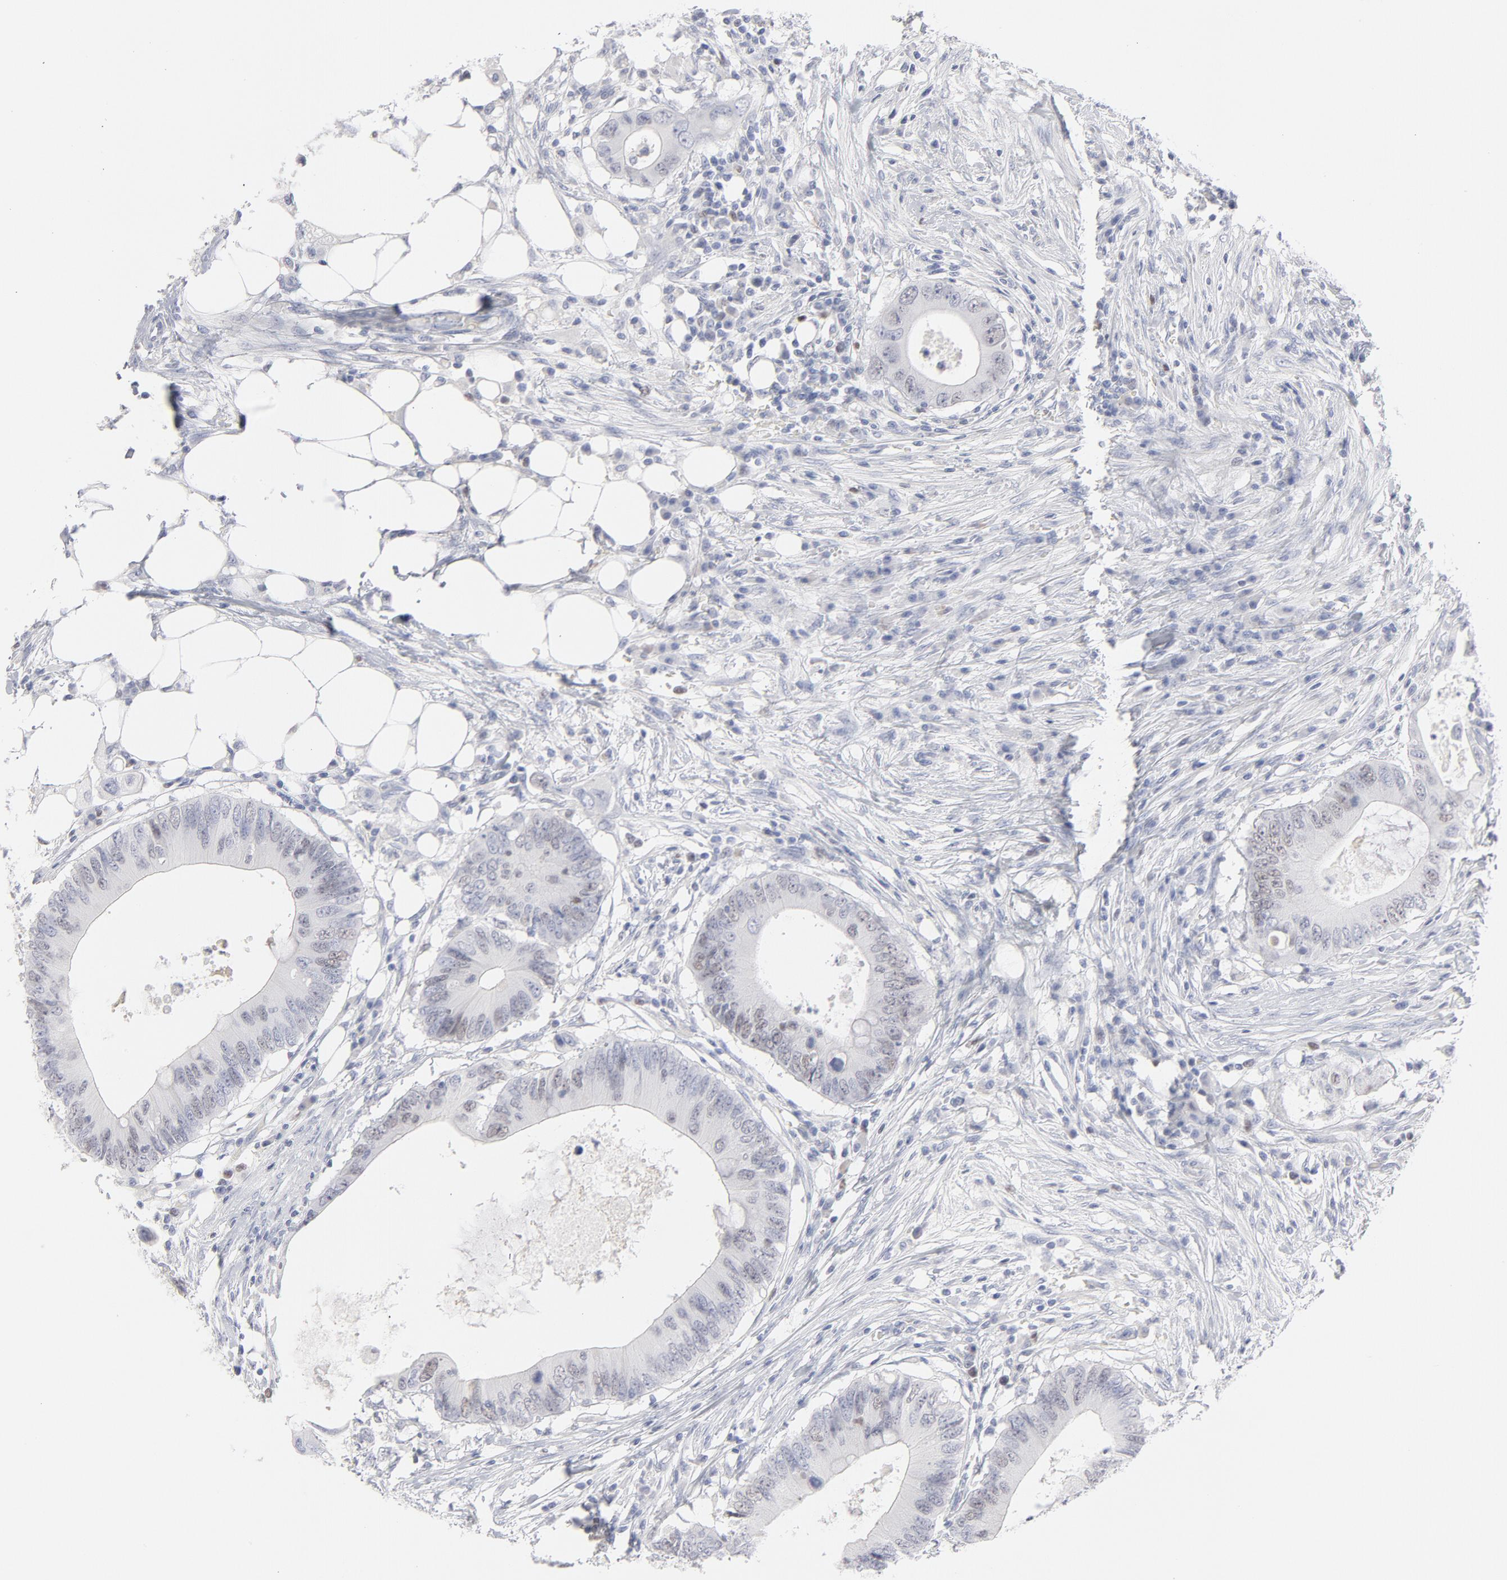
{"staining": {"intensity": "weak", "quantity": "<25%", "location": "nuclear"}, "tissue": "colorectal cancer", "cell_type": "Tumor cells", "image_type": "cancer", "snomed": [{"axis": "morphology", "description": "Adenocarcinoma, NOS"}, {"axis": "topography", "description": "Colon"}], "caption": "Tumor cells show no significant protein positivity in colorectal adenocarcinoma.", "gene": "MCM7", "patient": {"sex": "male", "age": 71}}